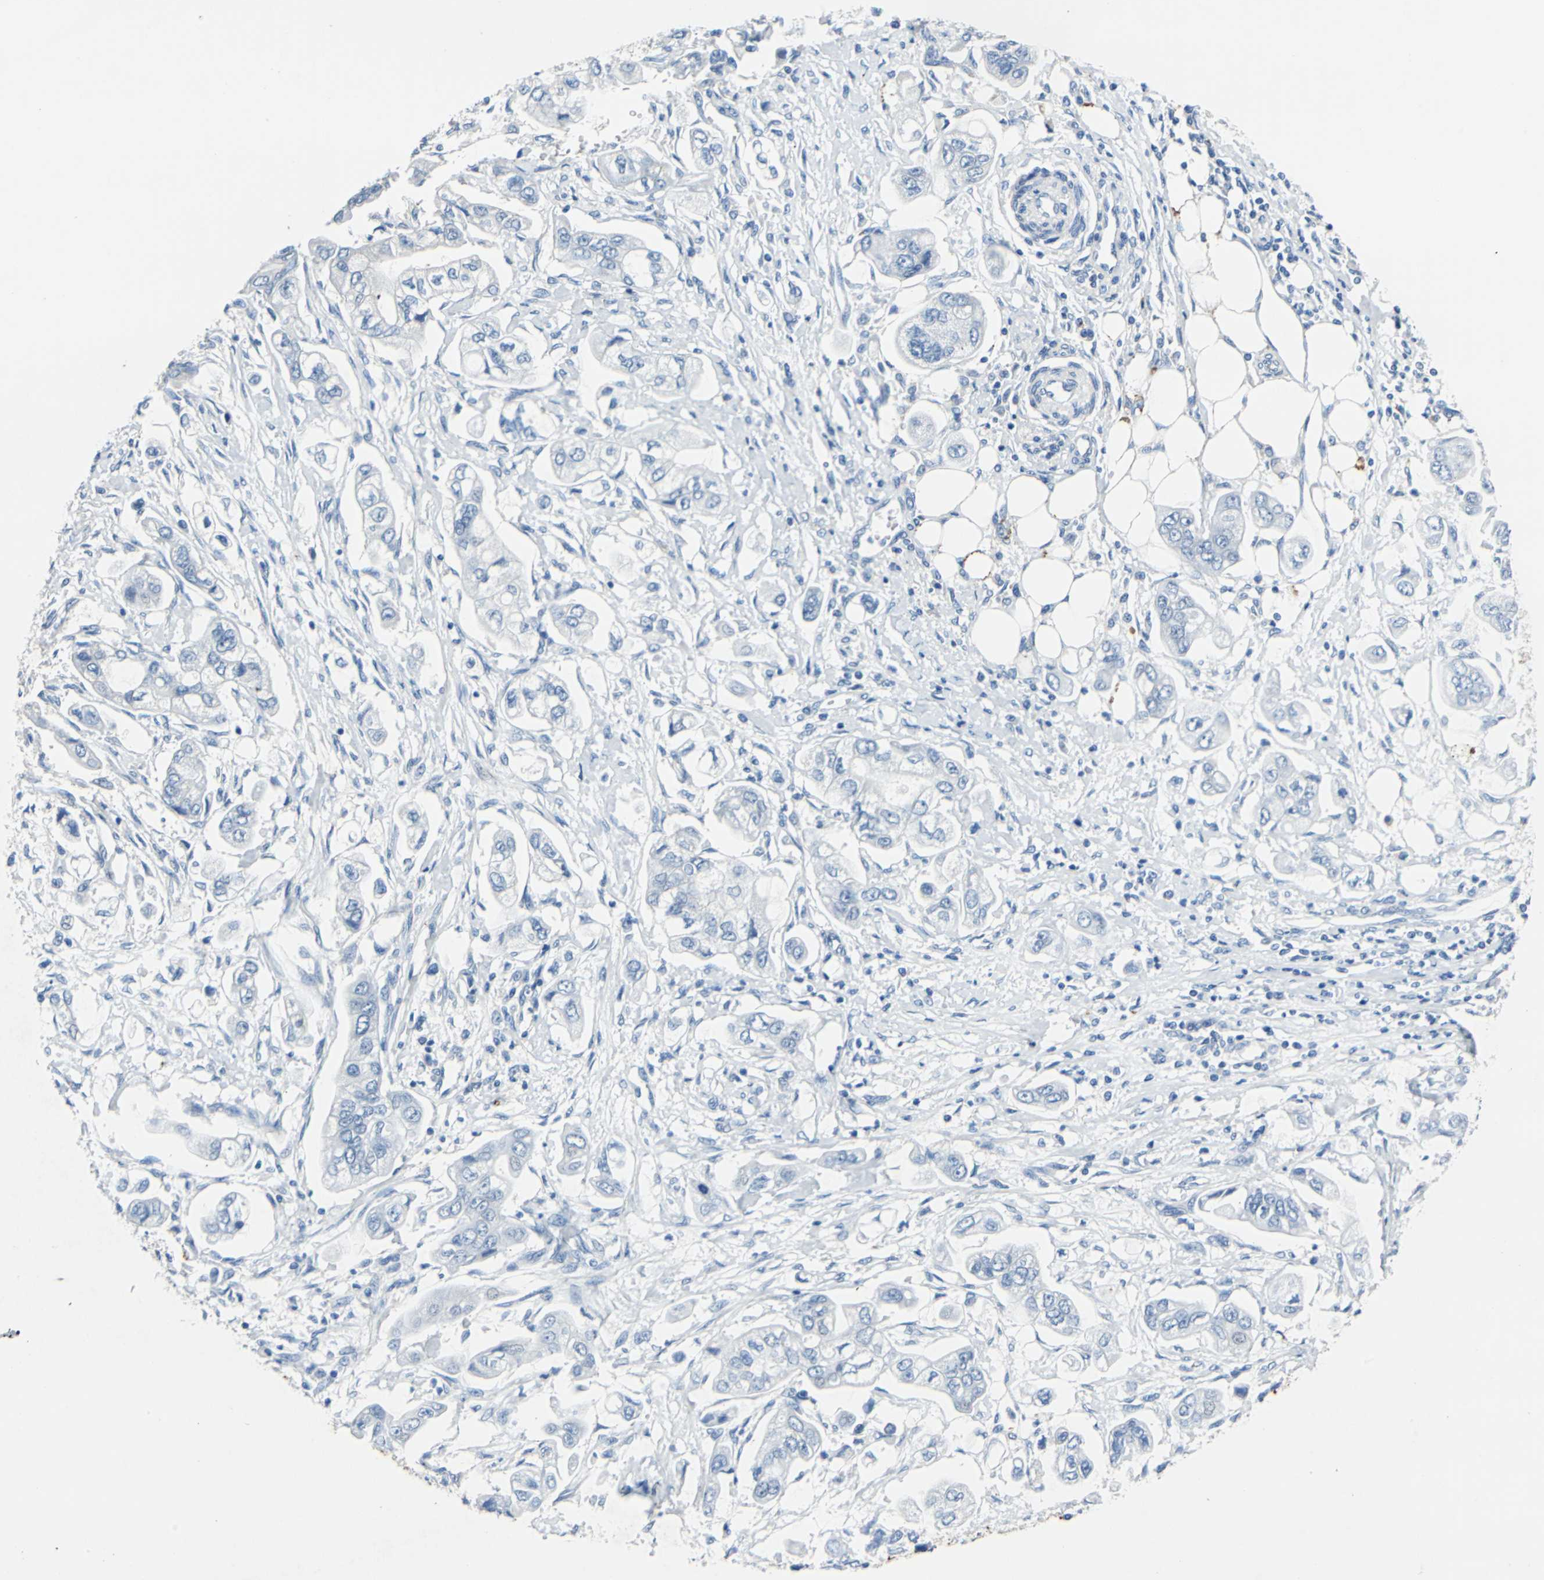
{"staining": {"intensity": "negative", "quantity": "none", "location": "none"}, "tissue": "stomach cancer", "cell_type": "Tumor cells", "image_type": "cancer", "snomed": [{"axis": "morphology", "description": "Adenocarcinoma, NOS"}, {"axis": "topography", "description": "Stomach"}], "caption": "The immunohistochemistry (IHC) image has no significant expression in tumor cells of adenocarcinoma (stomach) tissue.", "gene": "TEX264", "patient": {"sex": "male", "age": 62}}